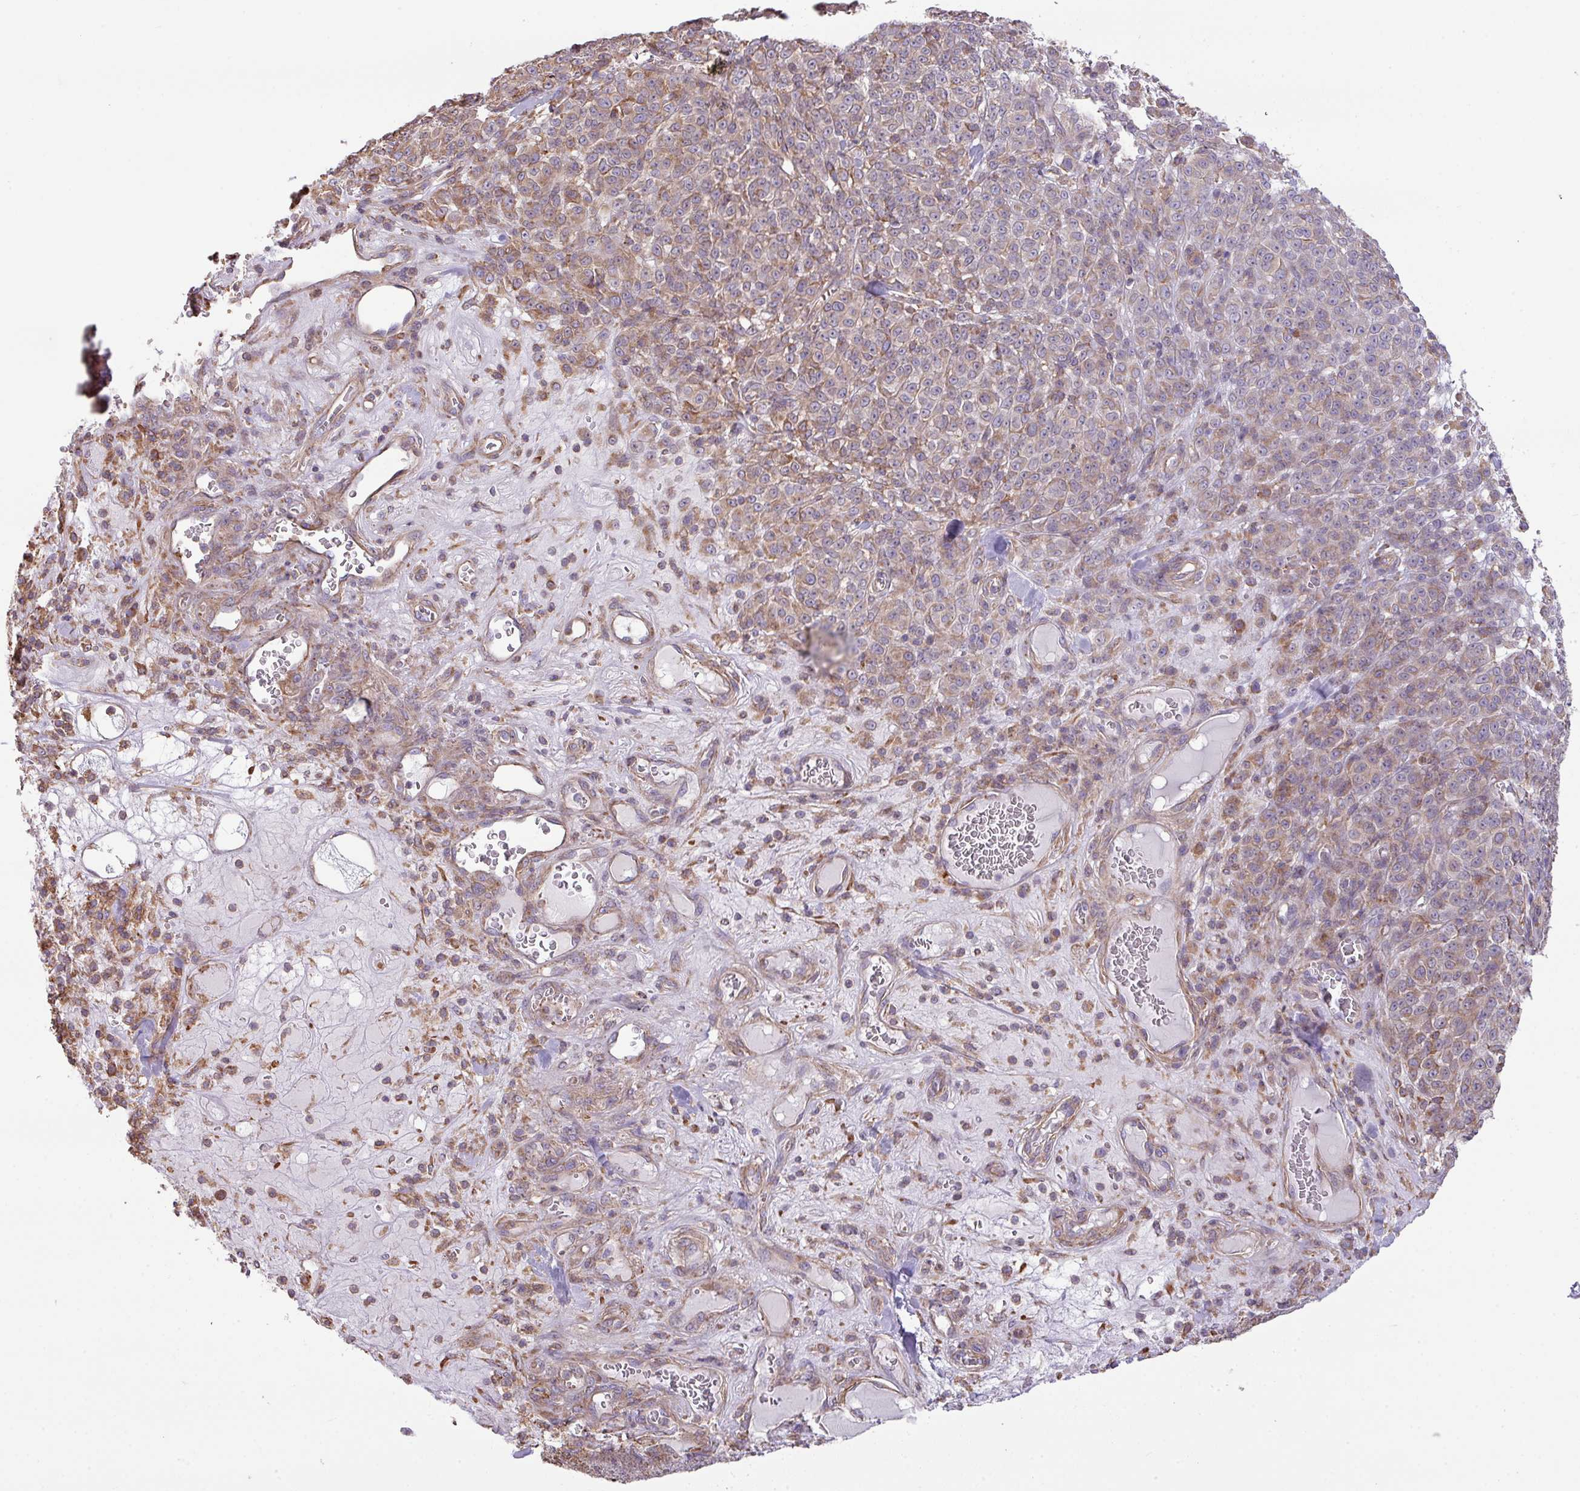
{"staining": {"intensity": "weak", "quantity": "25%-75%", "location": "cytoplasmic/membranous"}, "tissue": "melanoma", "cell_type": "Tumor cells", "image_type": "cancer", "snomed": [{"axis": "morphology", "description": "Normal tissue, NOS"}, {"axis": "morphology", "description": "Malignant melanoma, NOS"}, {"axis": "topography", "description": "Skin"}], "caption": "An IHC micrograph of neoplastic tissue is shown. Protein staining in brown shows weak cytoplasmic/membranous positivity in malignant melanoma within tumor cells.", "gene": "LRRC41", "patient": {"sex": "female", "age": 34}}